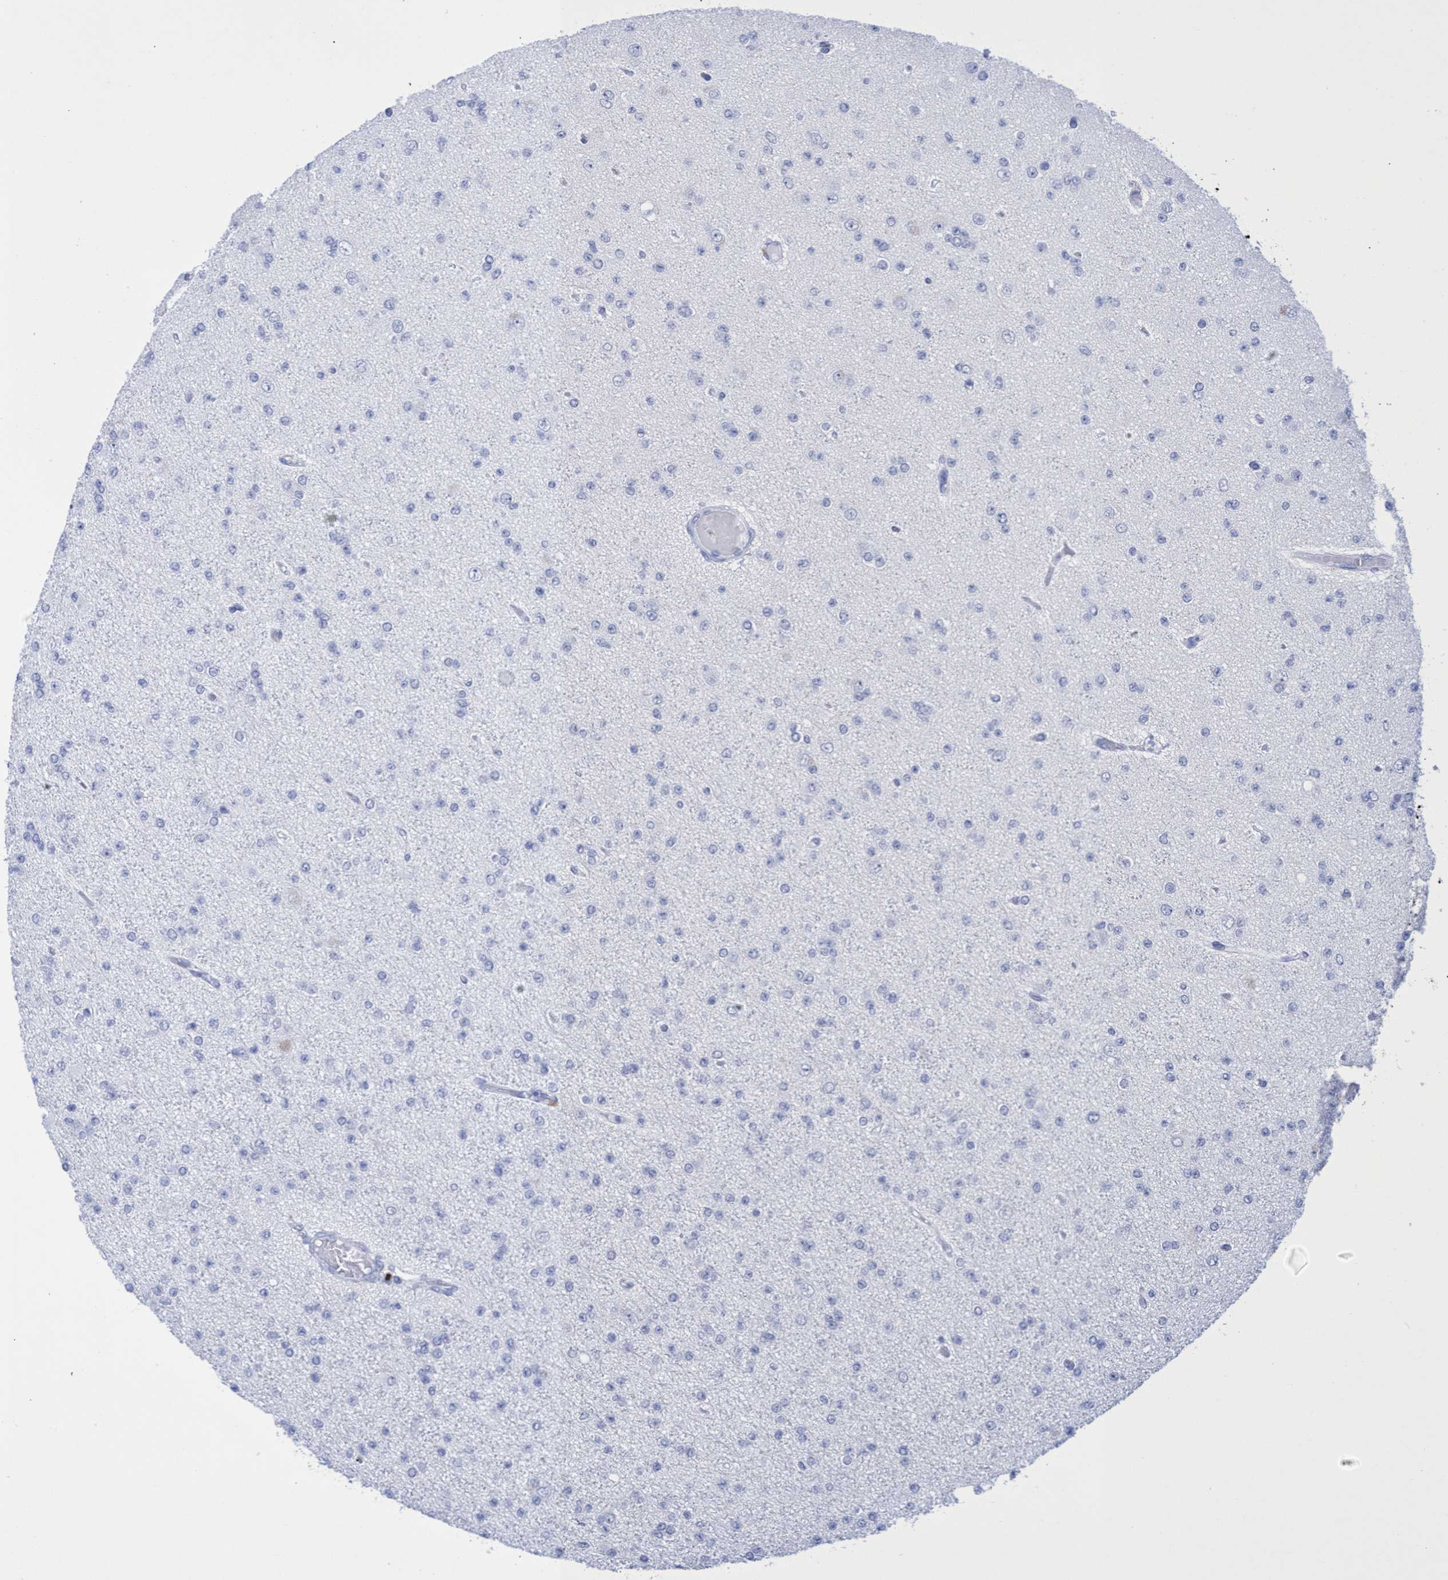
{"staining": {"intensity": "negative", "quantity": "none", "location": "none"}, "tissue": "glioma", "cell_type": "Tumor cells", "image_type": "cancer", "snomed": [{"axis": "morphology", "description": "Glioma, malignant, Low grade"}, {"axis": "topography", "description": "Brain"}], "caption": "The immunohistochemistry photomicrograph has no significant staining in tumor cells of glioma tissue.", "gene": "INSL6", "patient": {"sex": "female", "age": 22}}